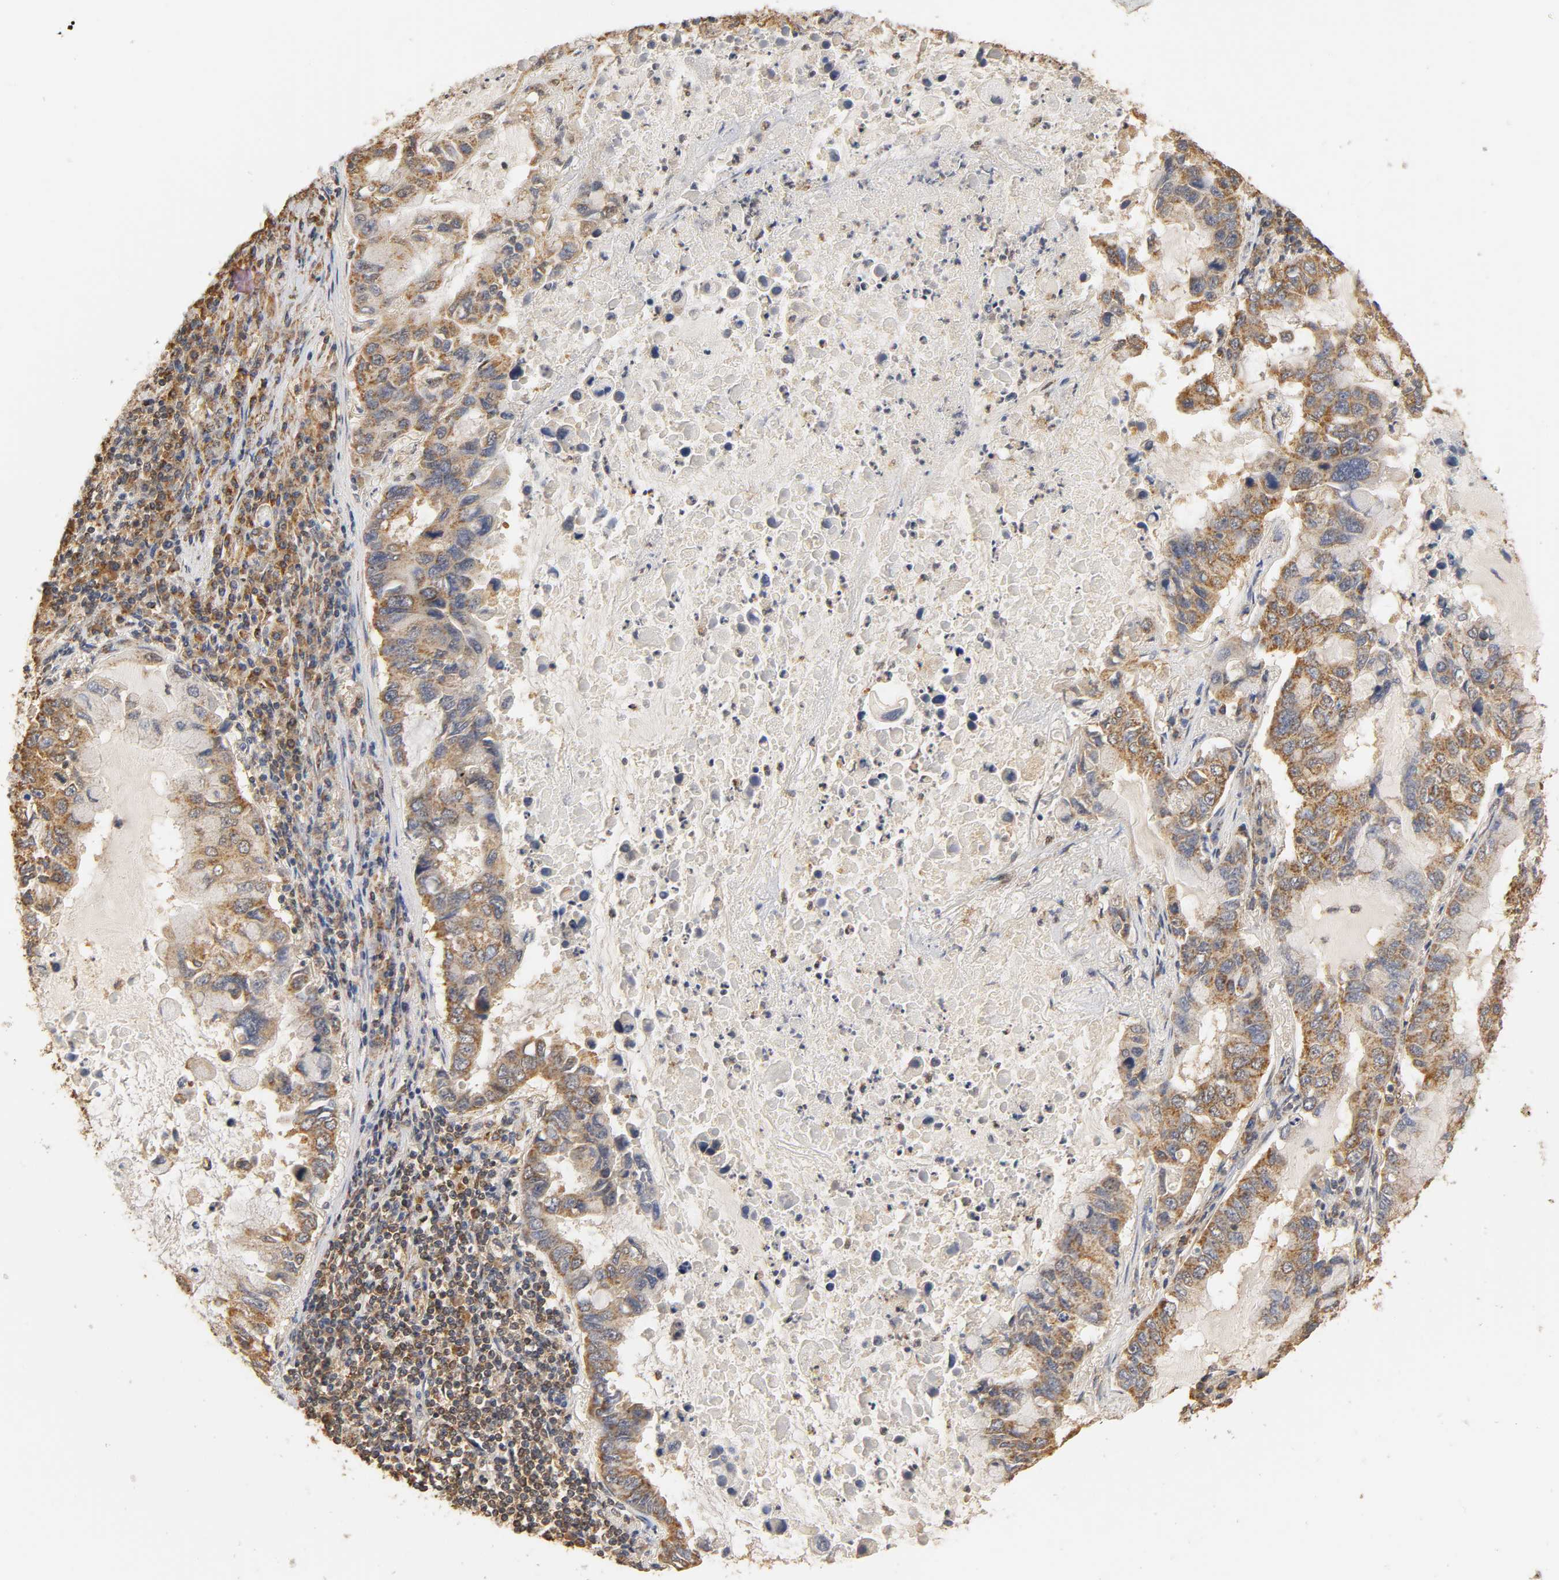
{"staining": {"intensity": "strong", "quantity": ">75%", "location": "cytoplasmic/membranous"}, "tissue": "lung cancer", "cell_type": "Tumor cells", "image_type": "cancer", "snomed": [{"axis": "morphology", "description": "Adenocarcinoma, NOS"}, {"axis": "topography", "description": "Lung"}], "caption": "Immunohistochemistry (IHC) (DAB (3,3'-diaminobenzidine)) staining of human lung cancer reveals strong cytoplasmic/membranous protein positivity in about >75% of tumor cells.", "gene": "PKN1", "patient": {"sex": "male", "age": 64}}